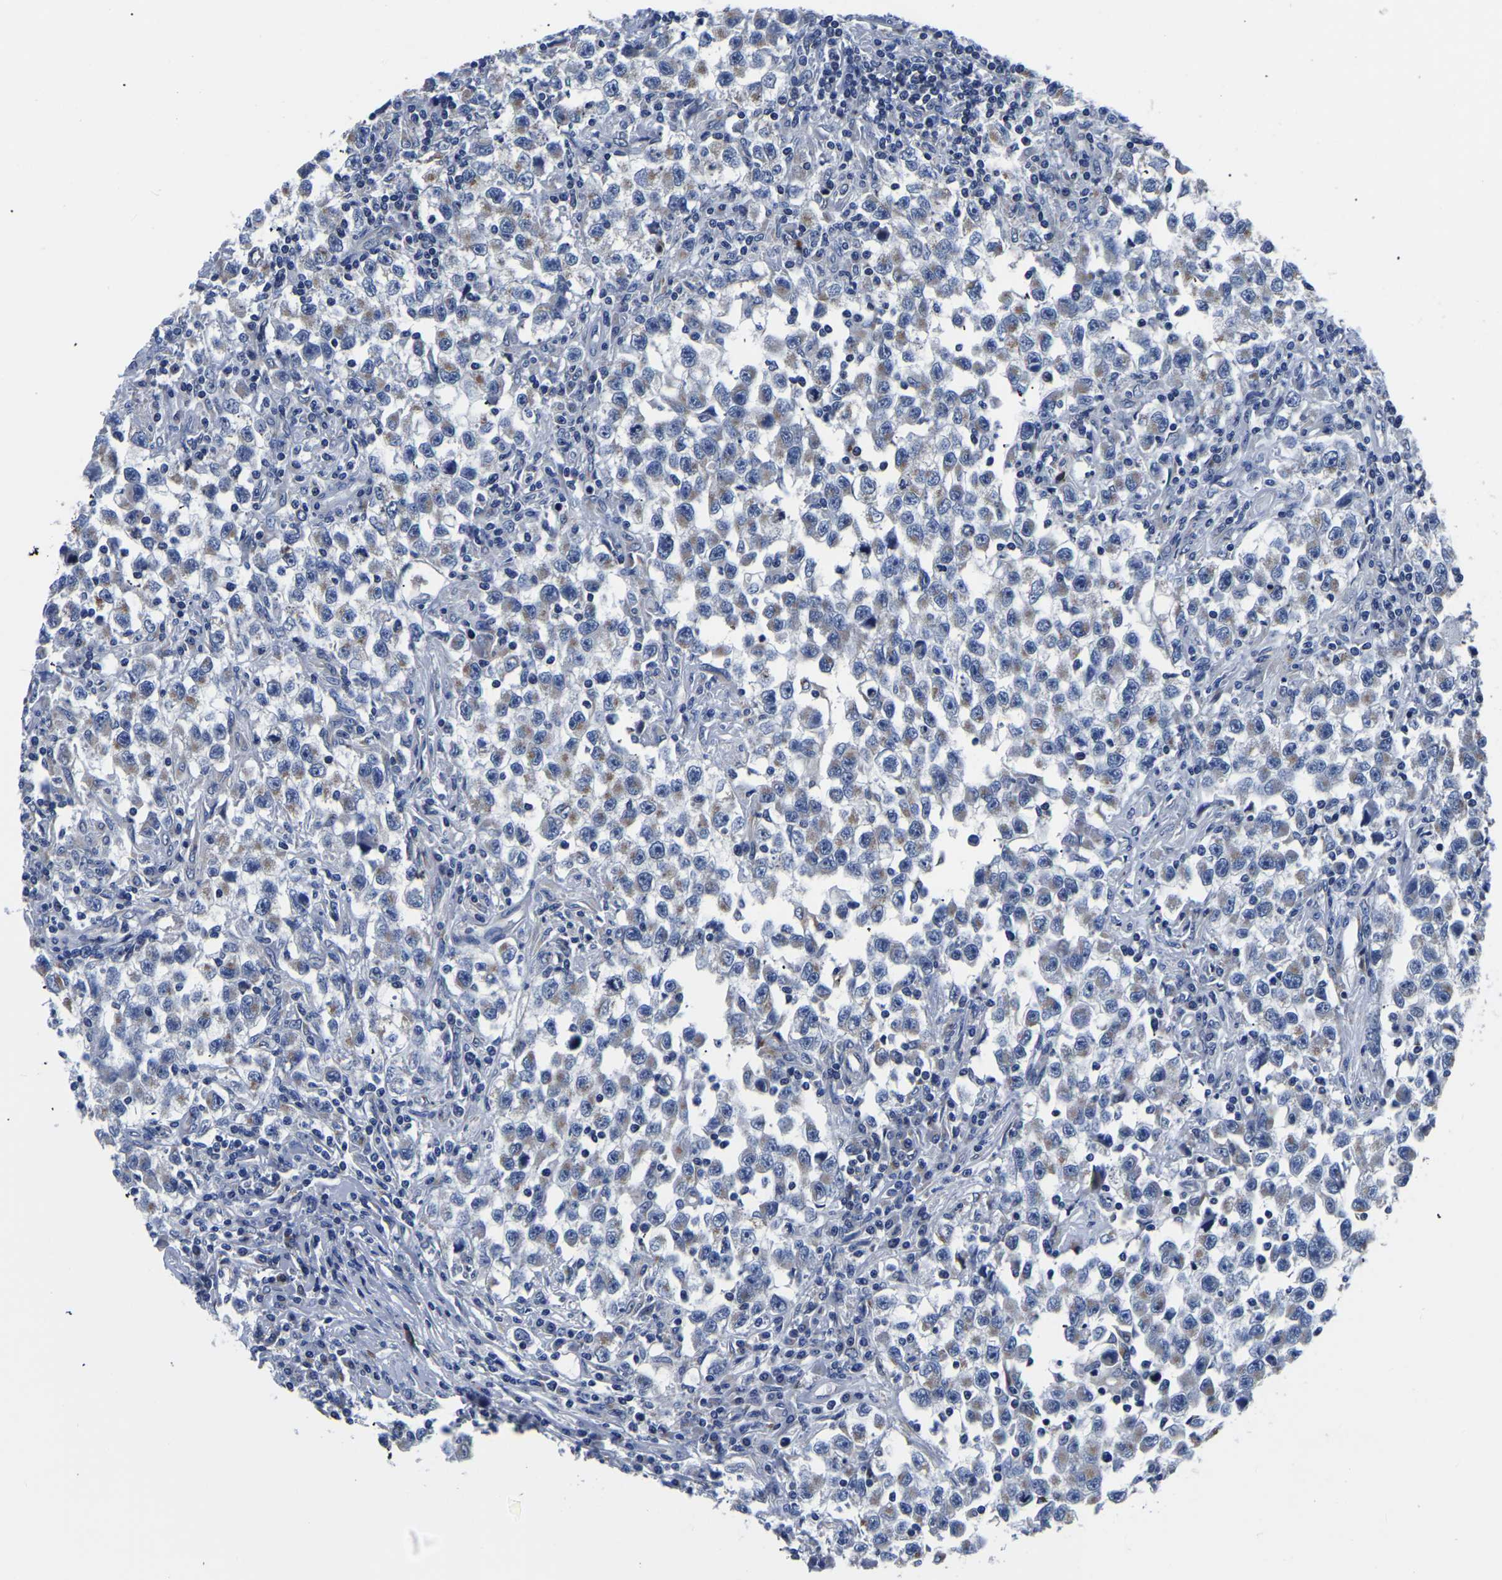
{"staining": {"intensity": "negative", "quantity": "none", "location": "none"}, "tissue": "testis cancer", "cell_type": "Tumor cells", "image_type": "cancer", "snomed": [{"axis": "morphology", "description": "Carcinoma, Embryonal, NOS"}, {"axis": "topography", "description": "Testis"}], "caption": "This is an immunohistochemistry (IHC) photomicrograph of human testis cancer (embryonal carcinoma). There is no expression in tumor cells.", "gene": "PDLIM7", "patient": {"sex": "male", "age": 21}}